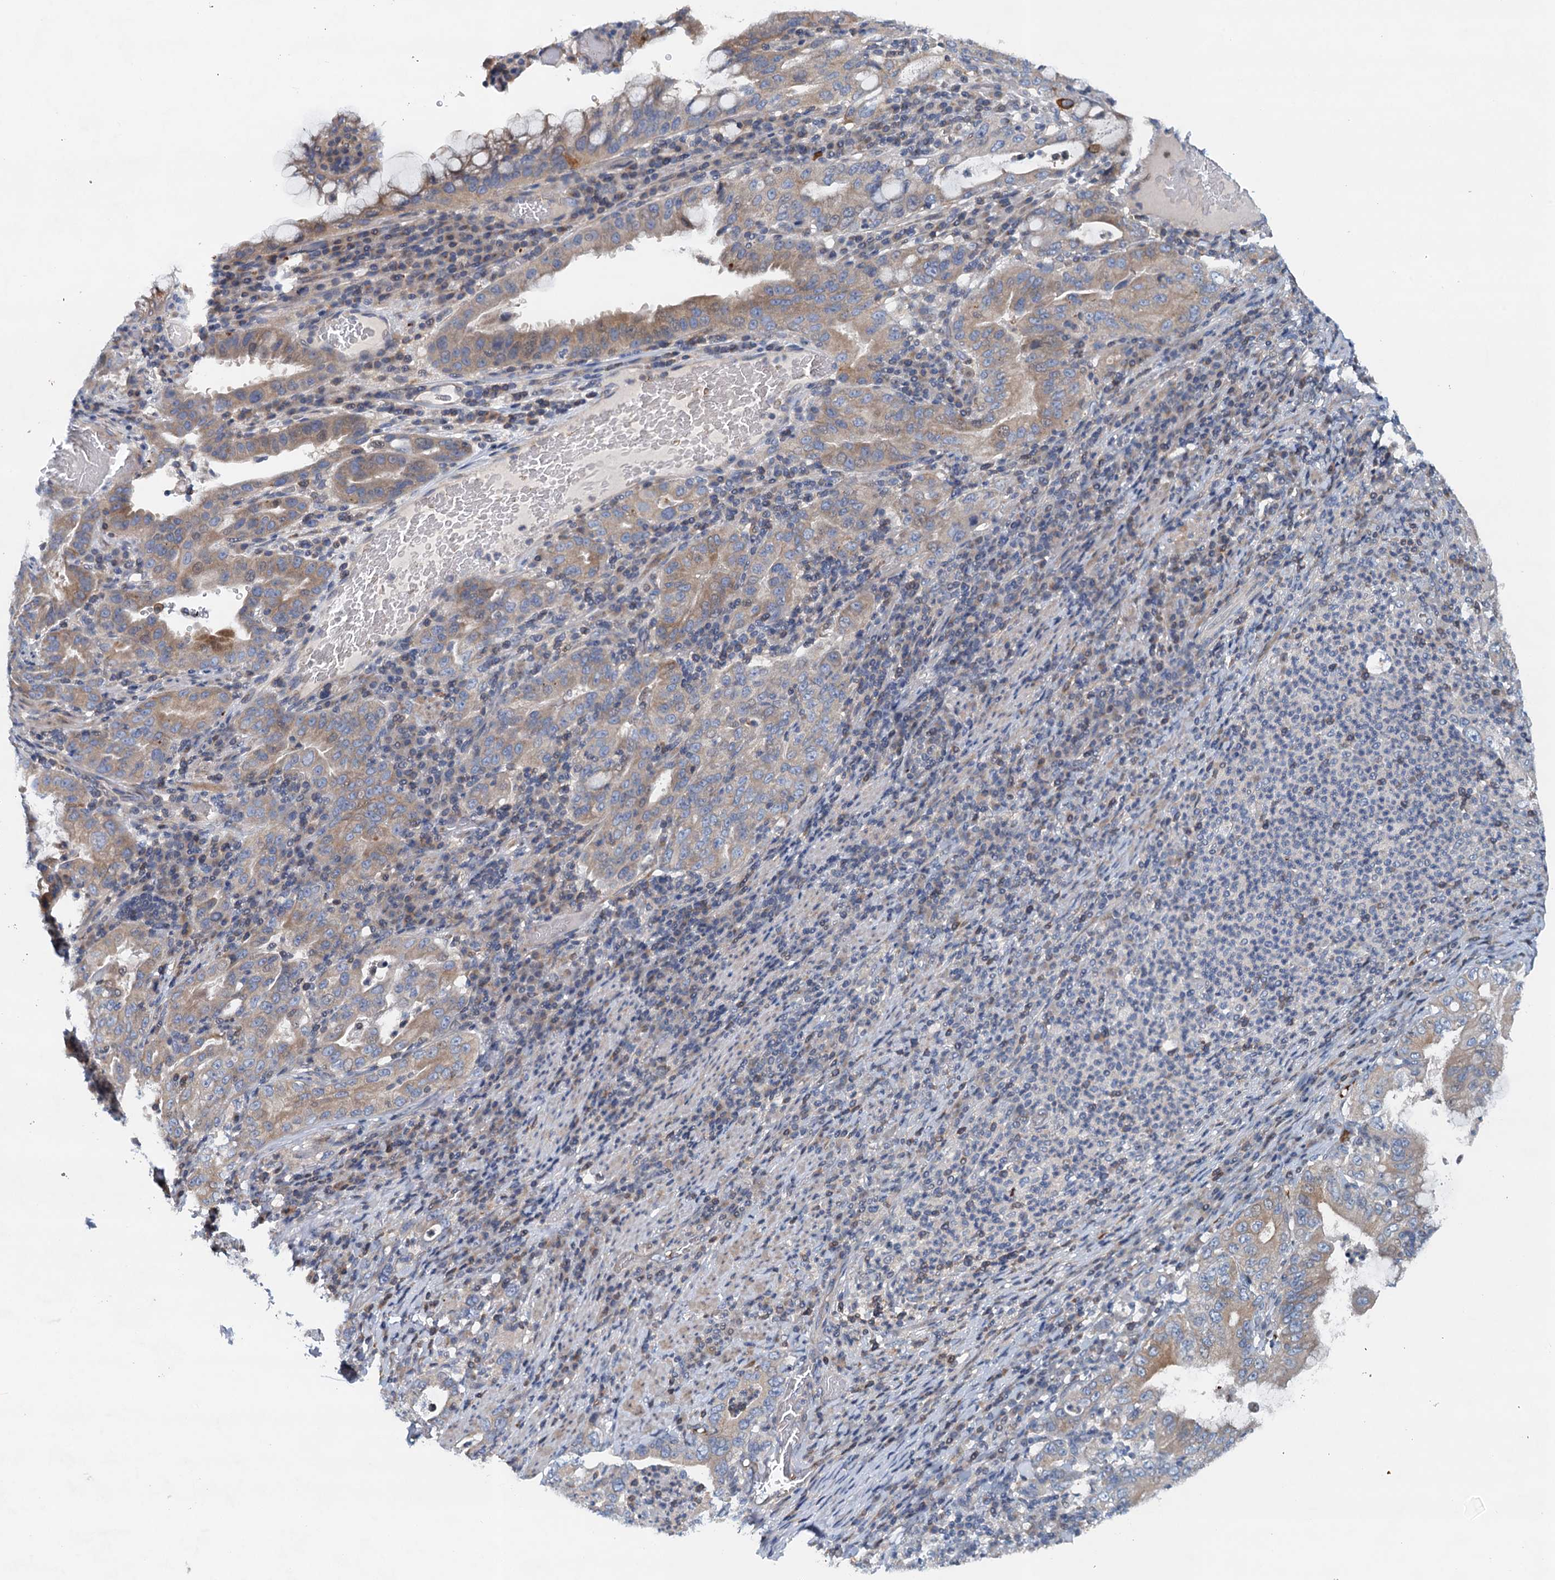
{"staining": {"intensity": "weak", "quantity": "25%-75%", "location": "cytoplasmic/membranous"}, "tissue": "stomach cancer", "cell_type": "Tumor cells", "image_type": "cancer", "snomed": [{"axis": "morphology", "description": "Normal tissue, NOS"}, {"axis": "morphology", "description": "Adenocarcinoma, NOS"}, {"axis": "topography", "description": "Esophagus"}, {"axis": "topography", "description": "Stomach, upper"}, {"axis": "topography", "description": "Peripheral nerve tissue"}], "caption": "Stomach cancer (adenocarcinoma) stained with DAB immunohistochemistry shows low levels of weak cytoplasmic/membranous positivity in about 25%-75% of tumor cells. (DAB = brown stain, brightfield microscopy at high magnification).", "gene": "NBEA", "patient": {"sex": "male", "age": 62}}